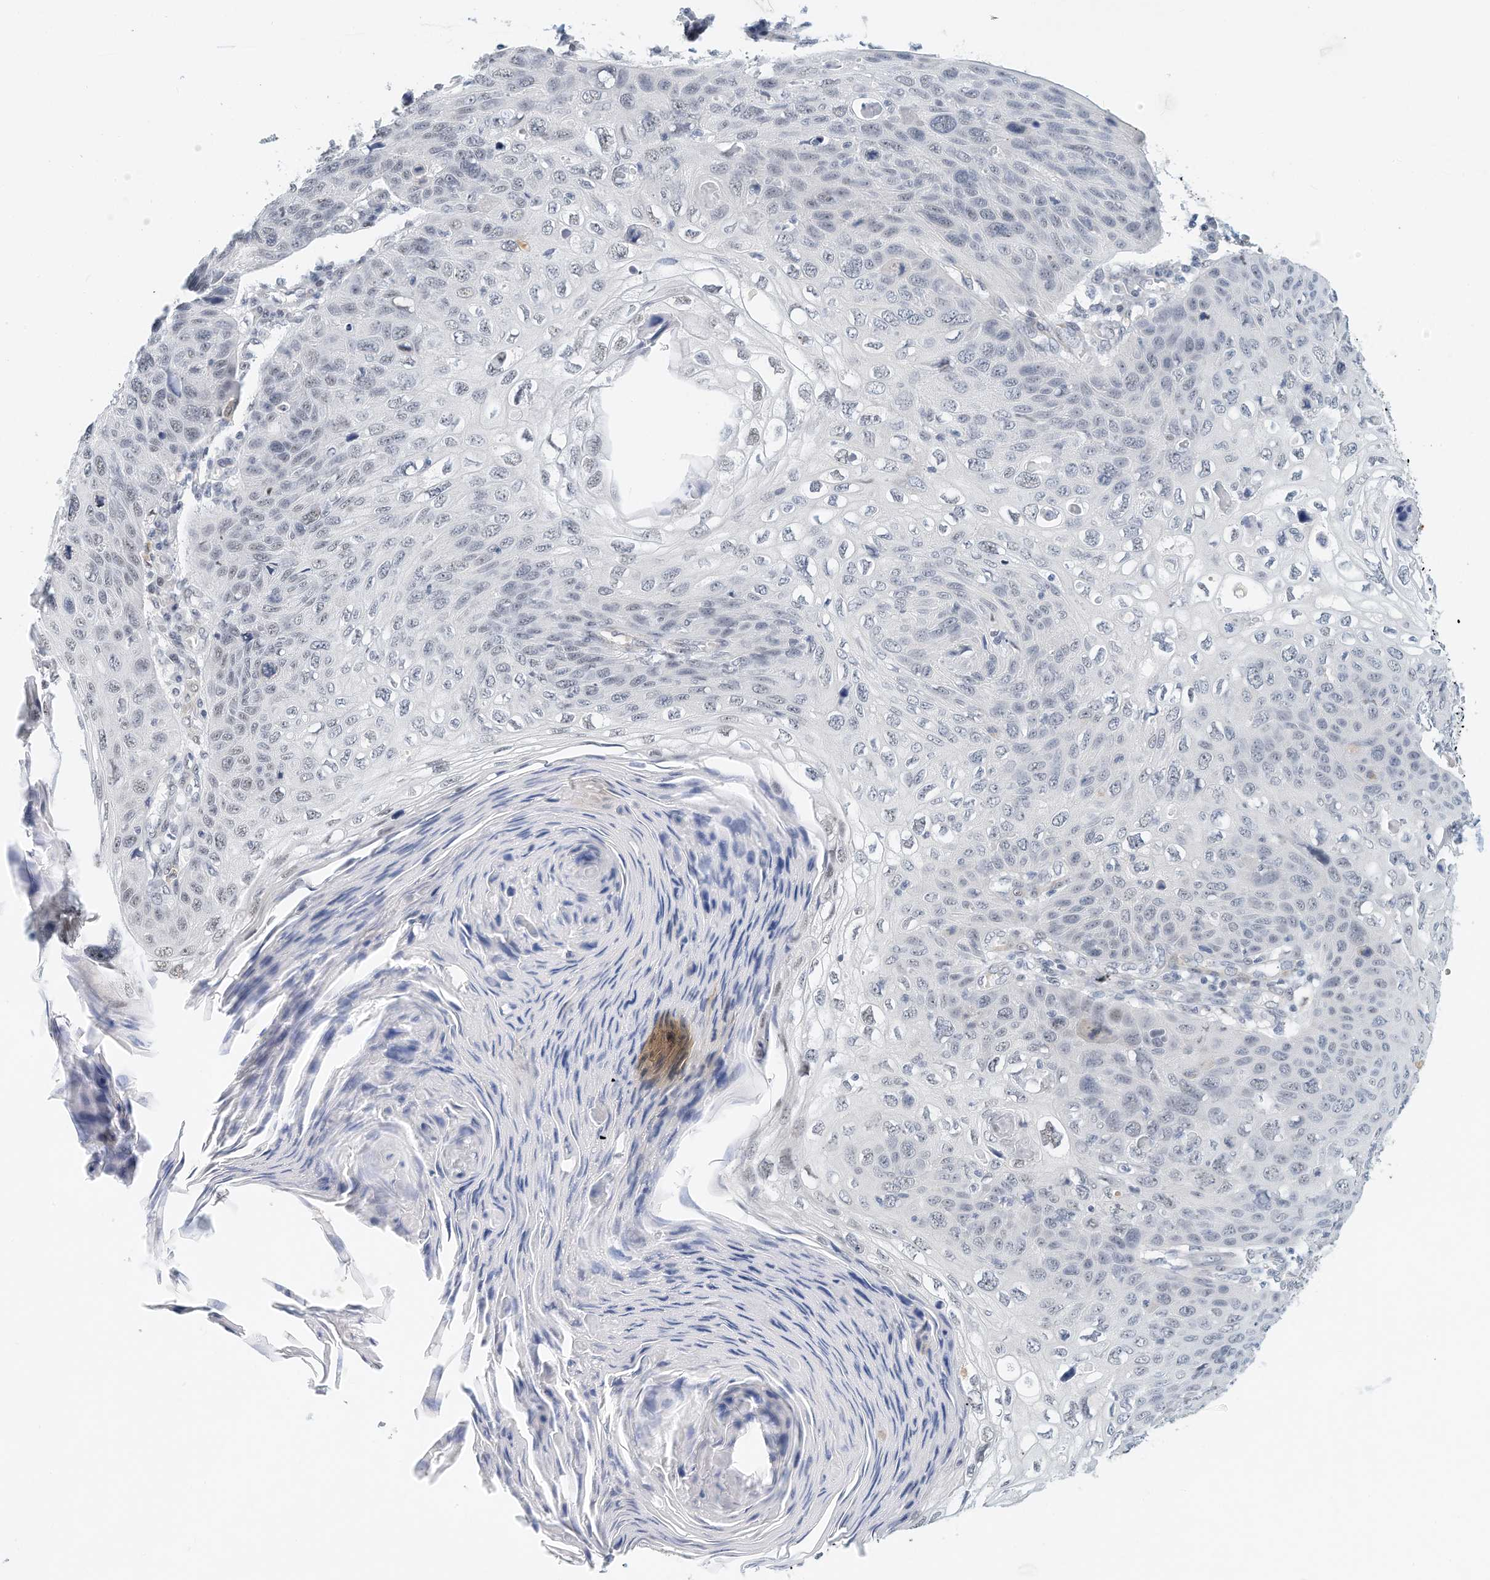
{"staining": {"intensity": "negative", "quantity": "none", "location": "none"}, "tissue": "skin cancer", "cell_type": "Tumor cells", "image_type": "cancer", "snomed": [{"axis": "morphology", "description": "Squamous cell carcinoma, NOS"}, {"axis": "topography", "description": "Skin"}], "caption": "Tumor cells are negative for brown protein staining in squamous cell carcinoma (skin).", "gene": "ARHGAP28", "patient": {"sex": "female", "age": 90}}